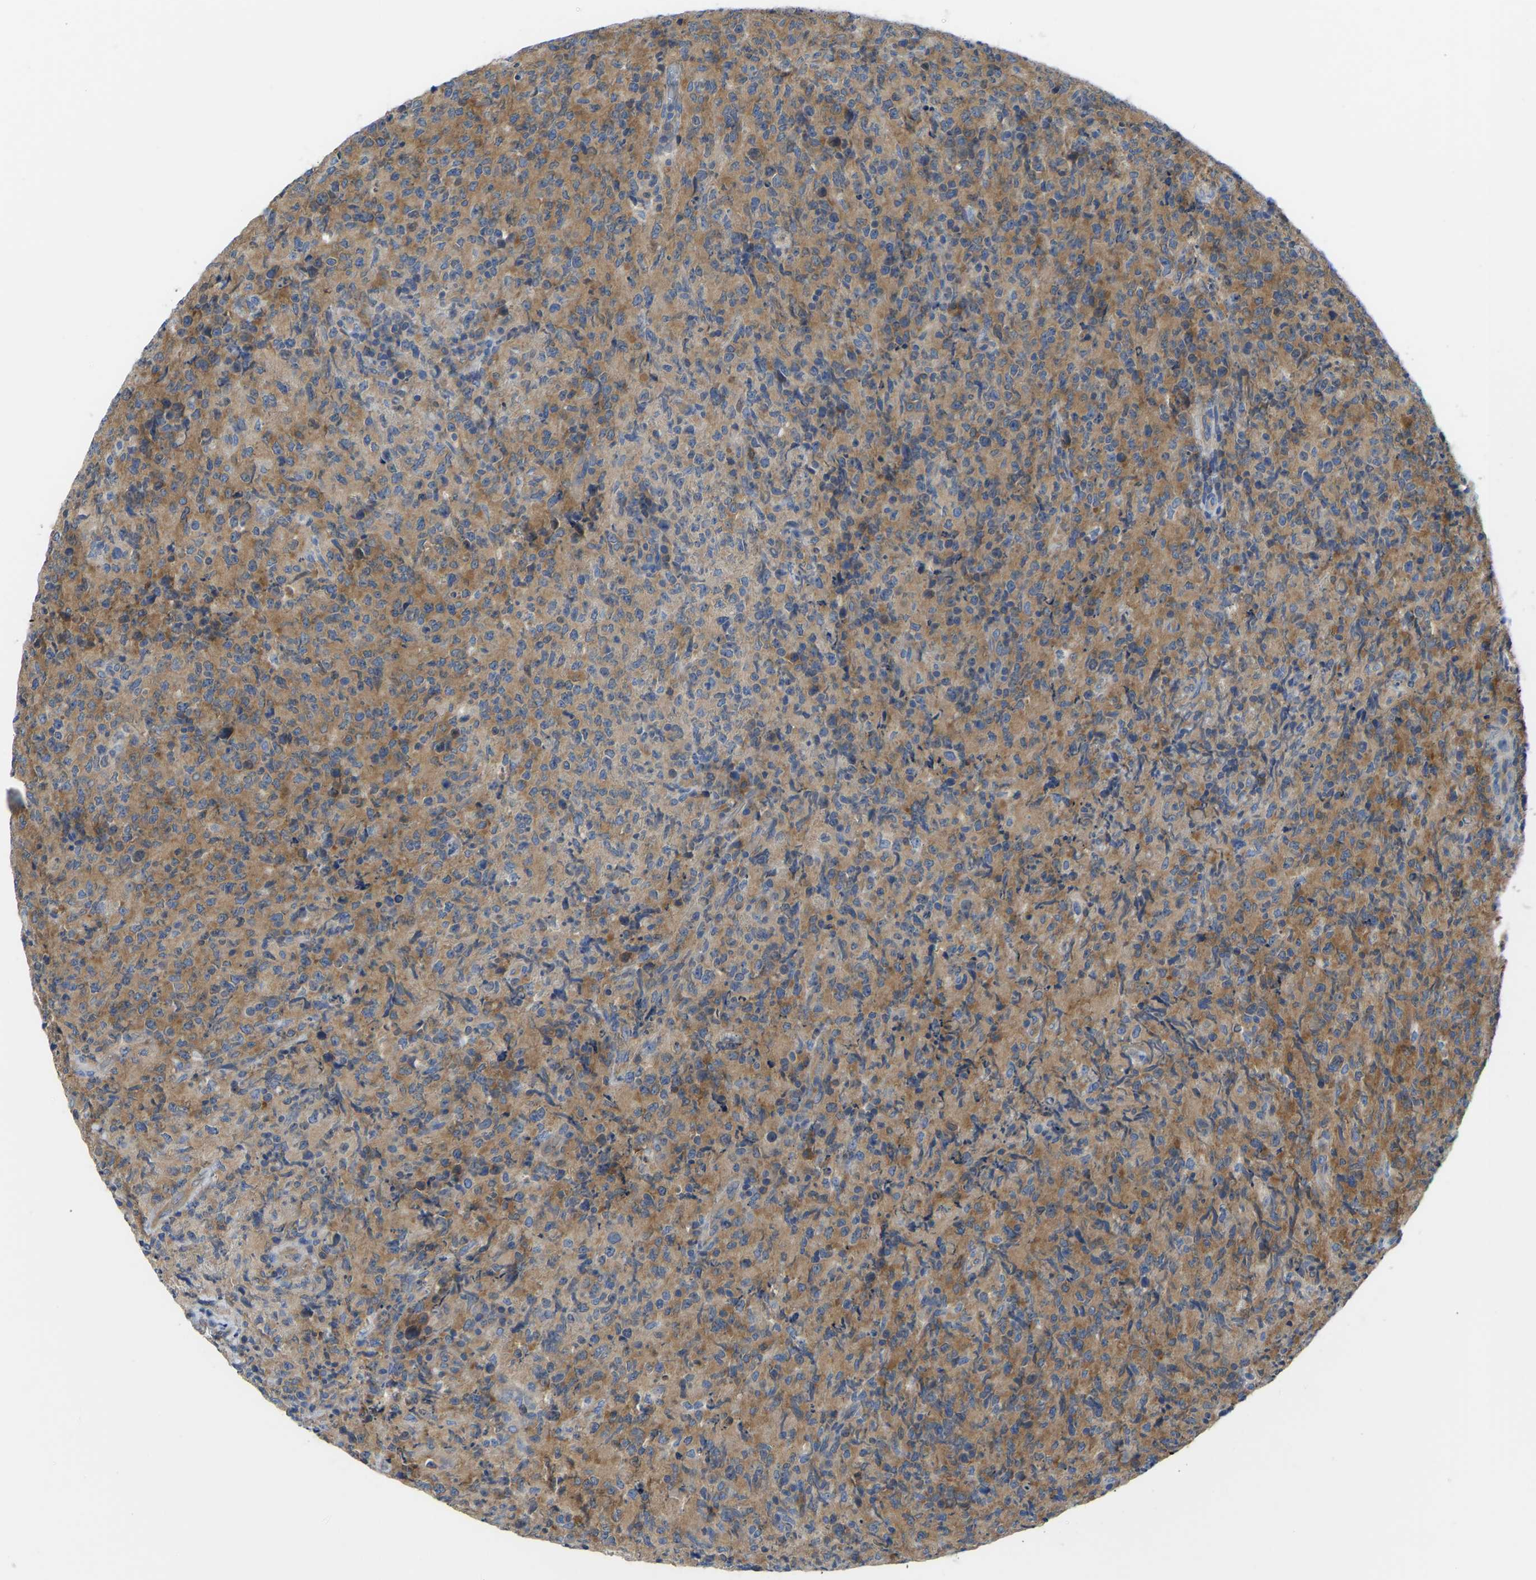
{"staining": {"intensity": "moderate", "quantity": ">75%", "location": "cytoplasmic/membranous"}, "tissue": "lymphoma", "cell_type": "Tumor cells", "image_type": "cancer", "snomed": [{"axis": "morphology", "description": "Malignant lymphoma, non-Hodgkin's type, High grade"}, {"axis": "topography", "description": "Tonsil"}], "caption": "This micrograph shows immunohistochemistry staining of human malignant lymphoma, non-Hodgkin's type (high-grade), with medium moderate cytoplasmic/membranous expression in about >75% of tumor cells.", "gene": "PPP3CA", "patient": {"sex": "female", "age": 36}}